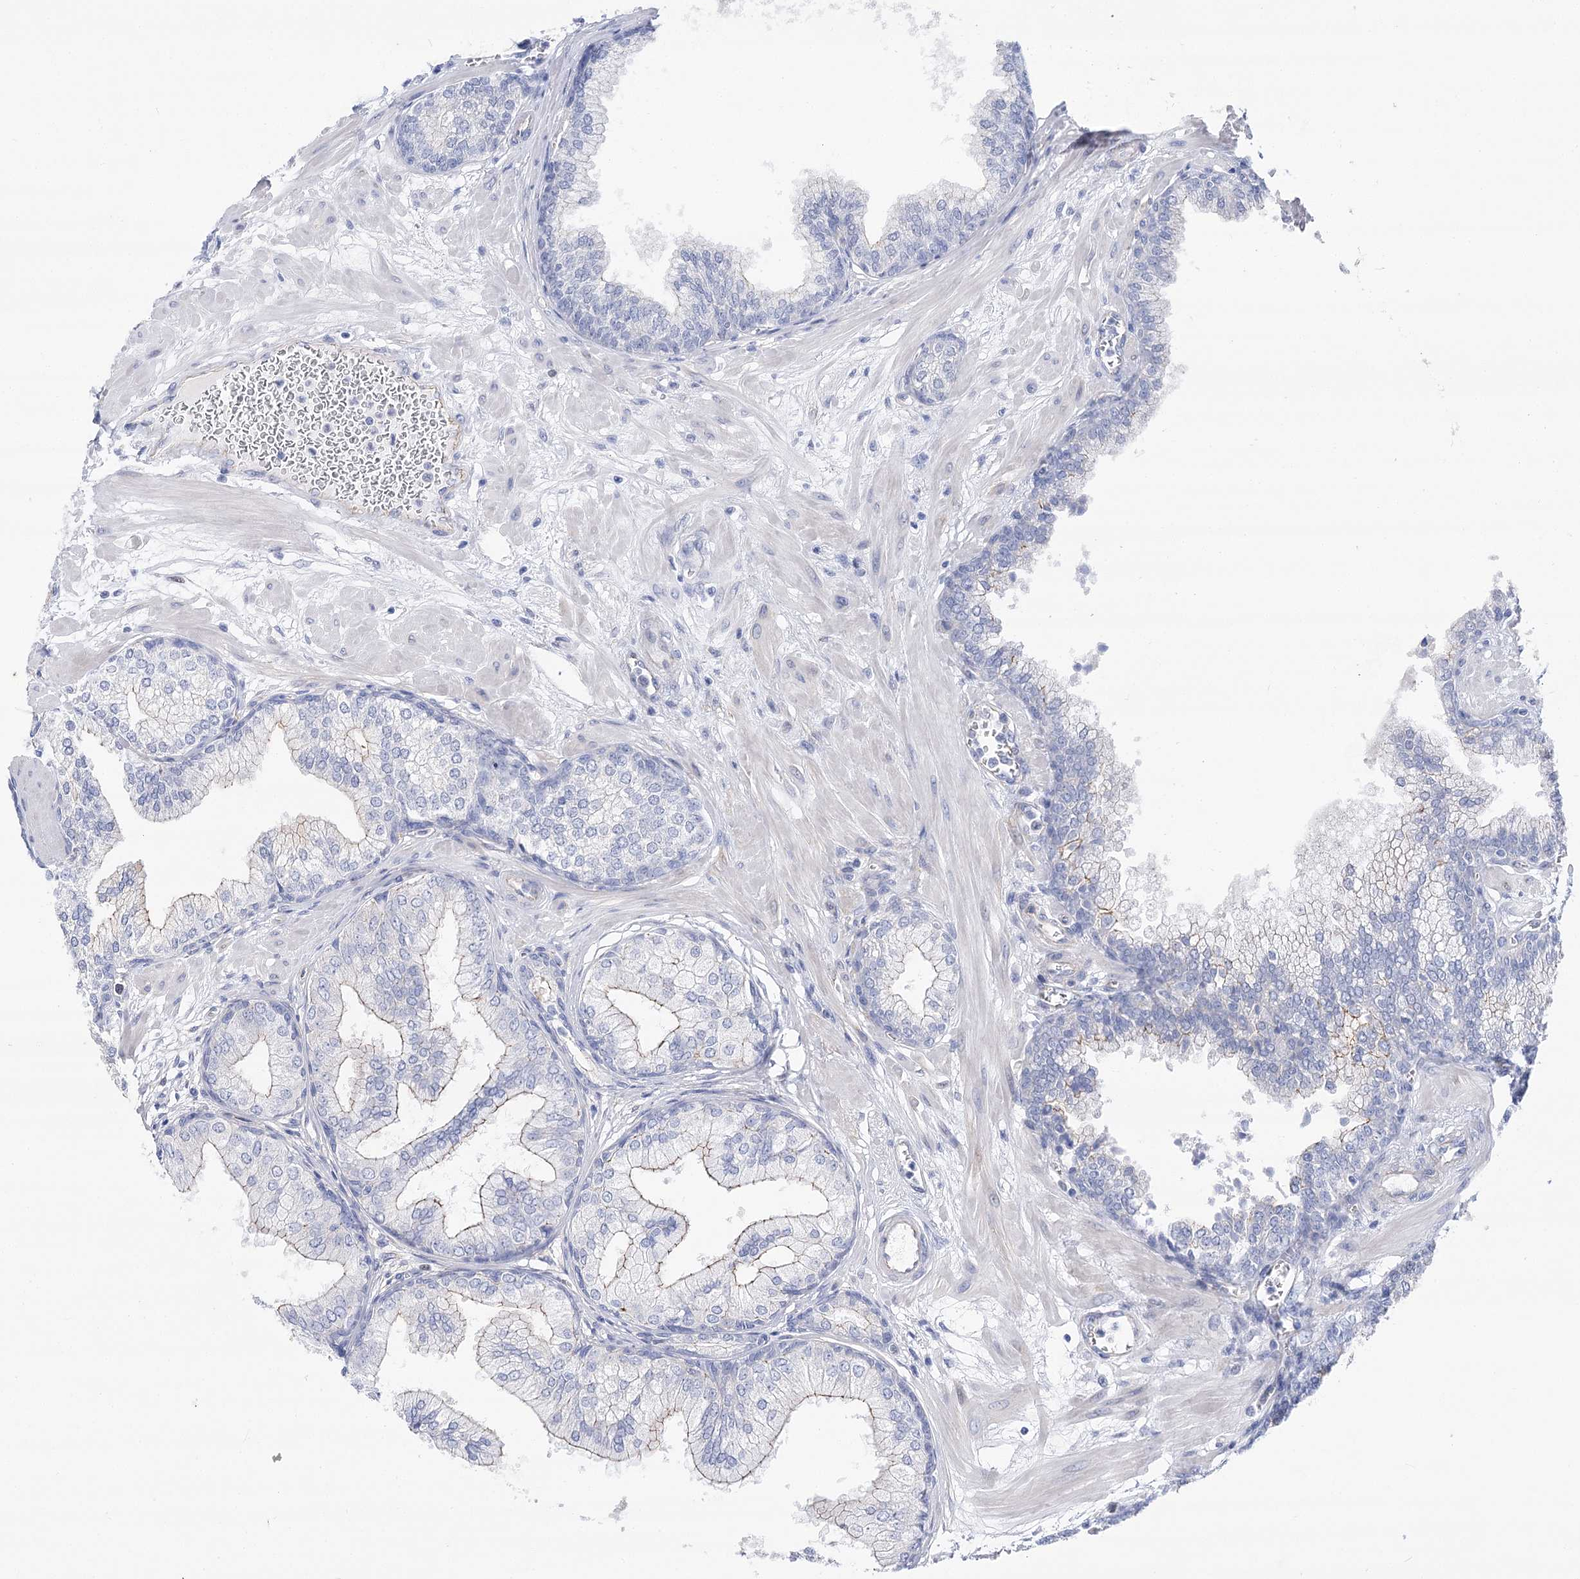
{"staining": {"intensity": "negative", "quantity": "none", "location": "none"}, "tissue": "prostate", "cell_type": "Glandular cells", "image_type": "normal", "snomed": [{"axis": "morphology", "description": "Normal tissue, NOS"}, {"axis": "morphology", "description": "Urothelial carcinoma, Low grade"}, {"axis": "topography", "description": "Urinary bladder"}, {"axis": "topography", "description": "Prostate"}], "caption": "This is an immunohistochemistry histopathology image of benign prostate. There is no staining in glandular cells.", "gene": "NRAP", "patient": {"sex": "male", "age": 60}}